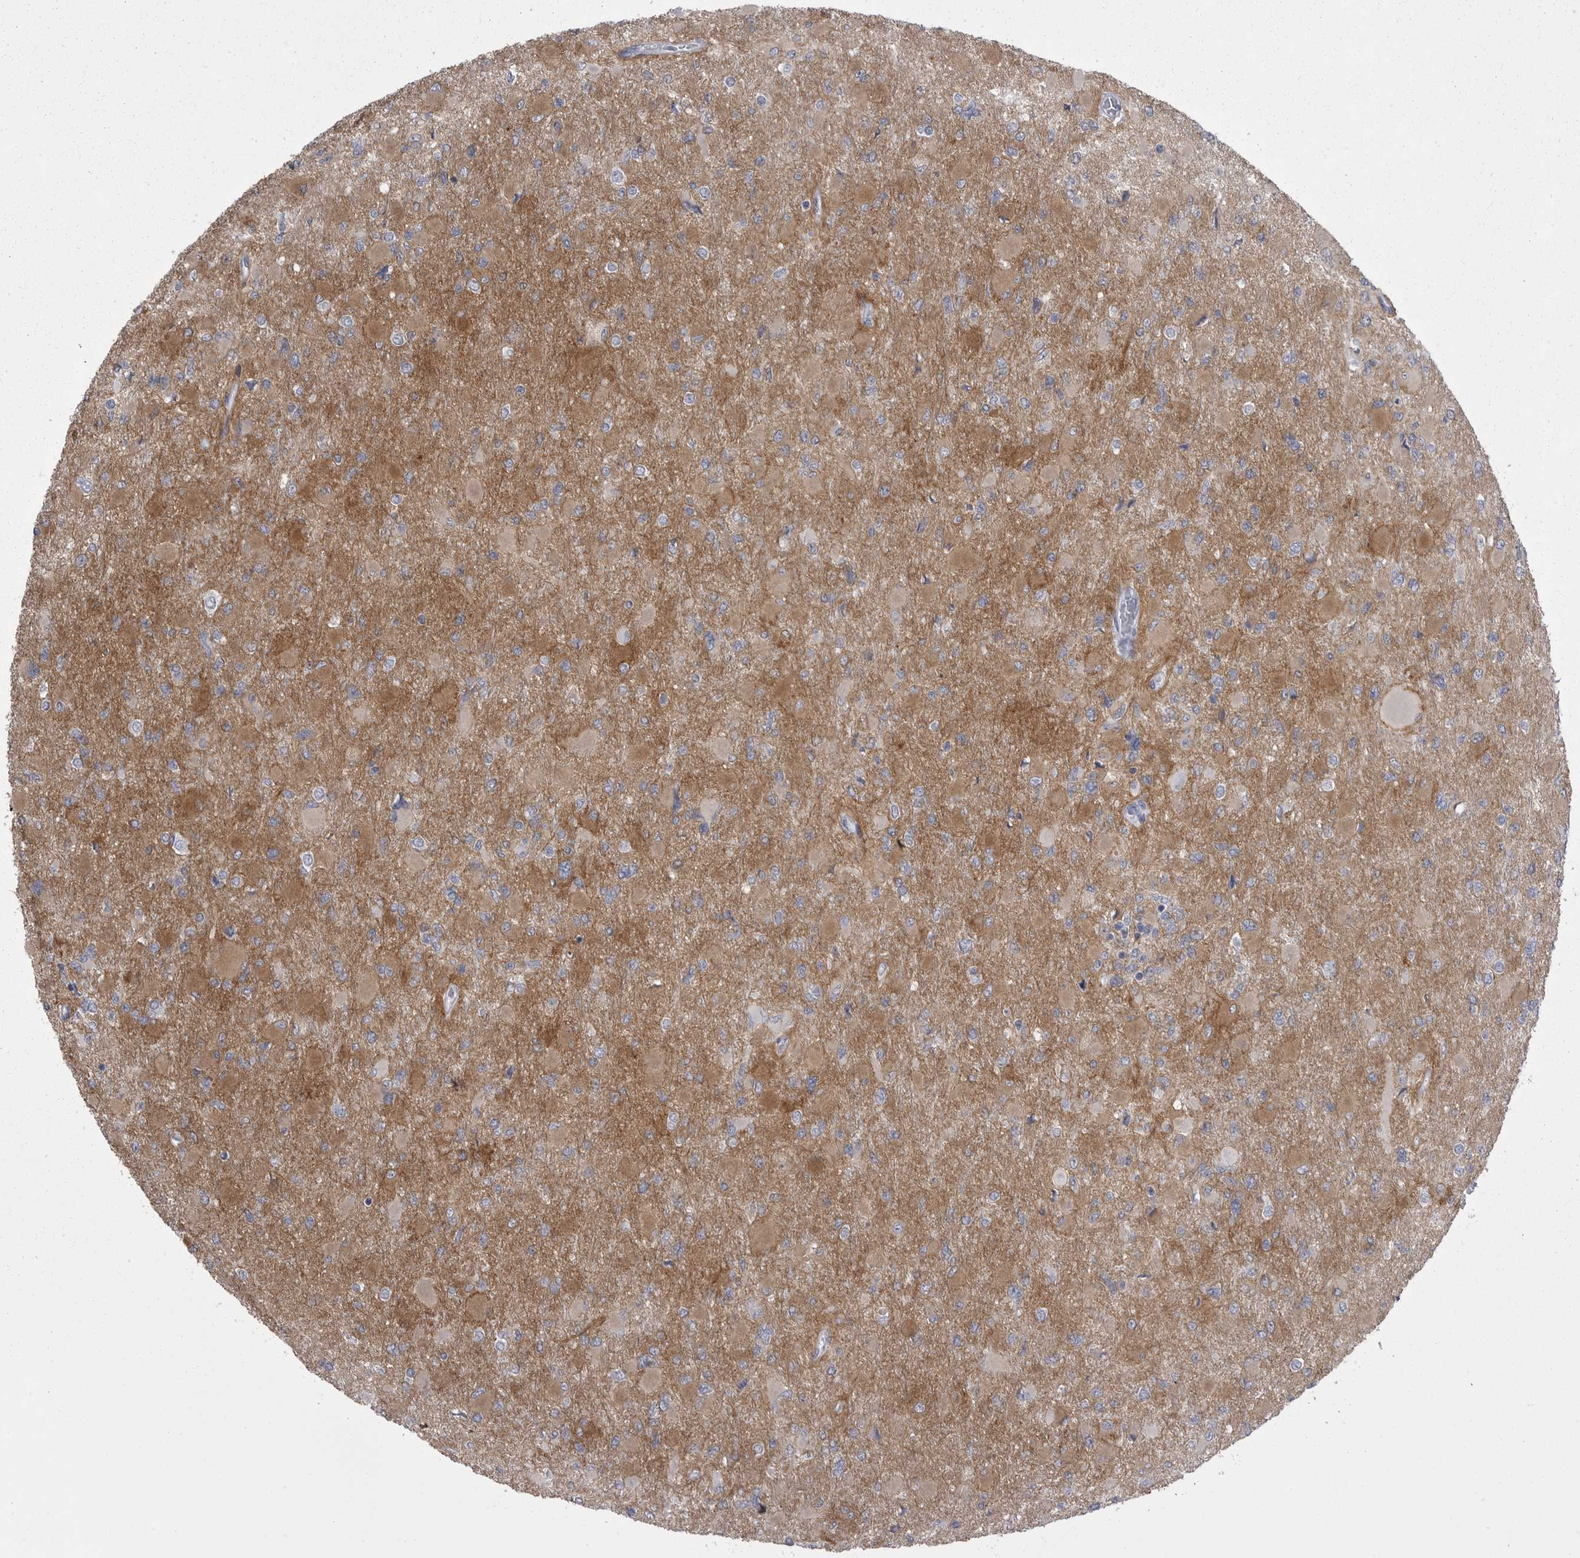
{"staining": {"intensity": "moderate", "quantity": ">75%", "location": "cytoplasmic/membranous"}, "tissue": "glioma", "cell_type": "Tumor cells", "image_type": "cancer", "snomed": [{"axis": "morphology", "description": "Glioma, malignant, High grade"}, {"axis": "topography", "description": "Cerebral cortex"}], "caption": "Moderate cytoplasmic/membranous expression for a protein is present in about >75% of tumor cells of malignant glioma (high-grade) using immunohistochemistry (IHC).", "gene": "ANK2", "patient": {"sex": "female", "age": 36}}